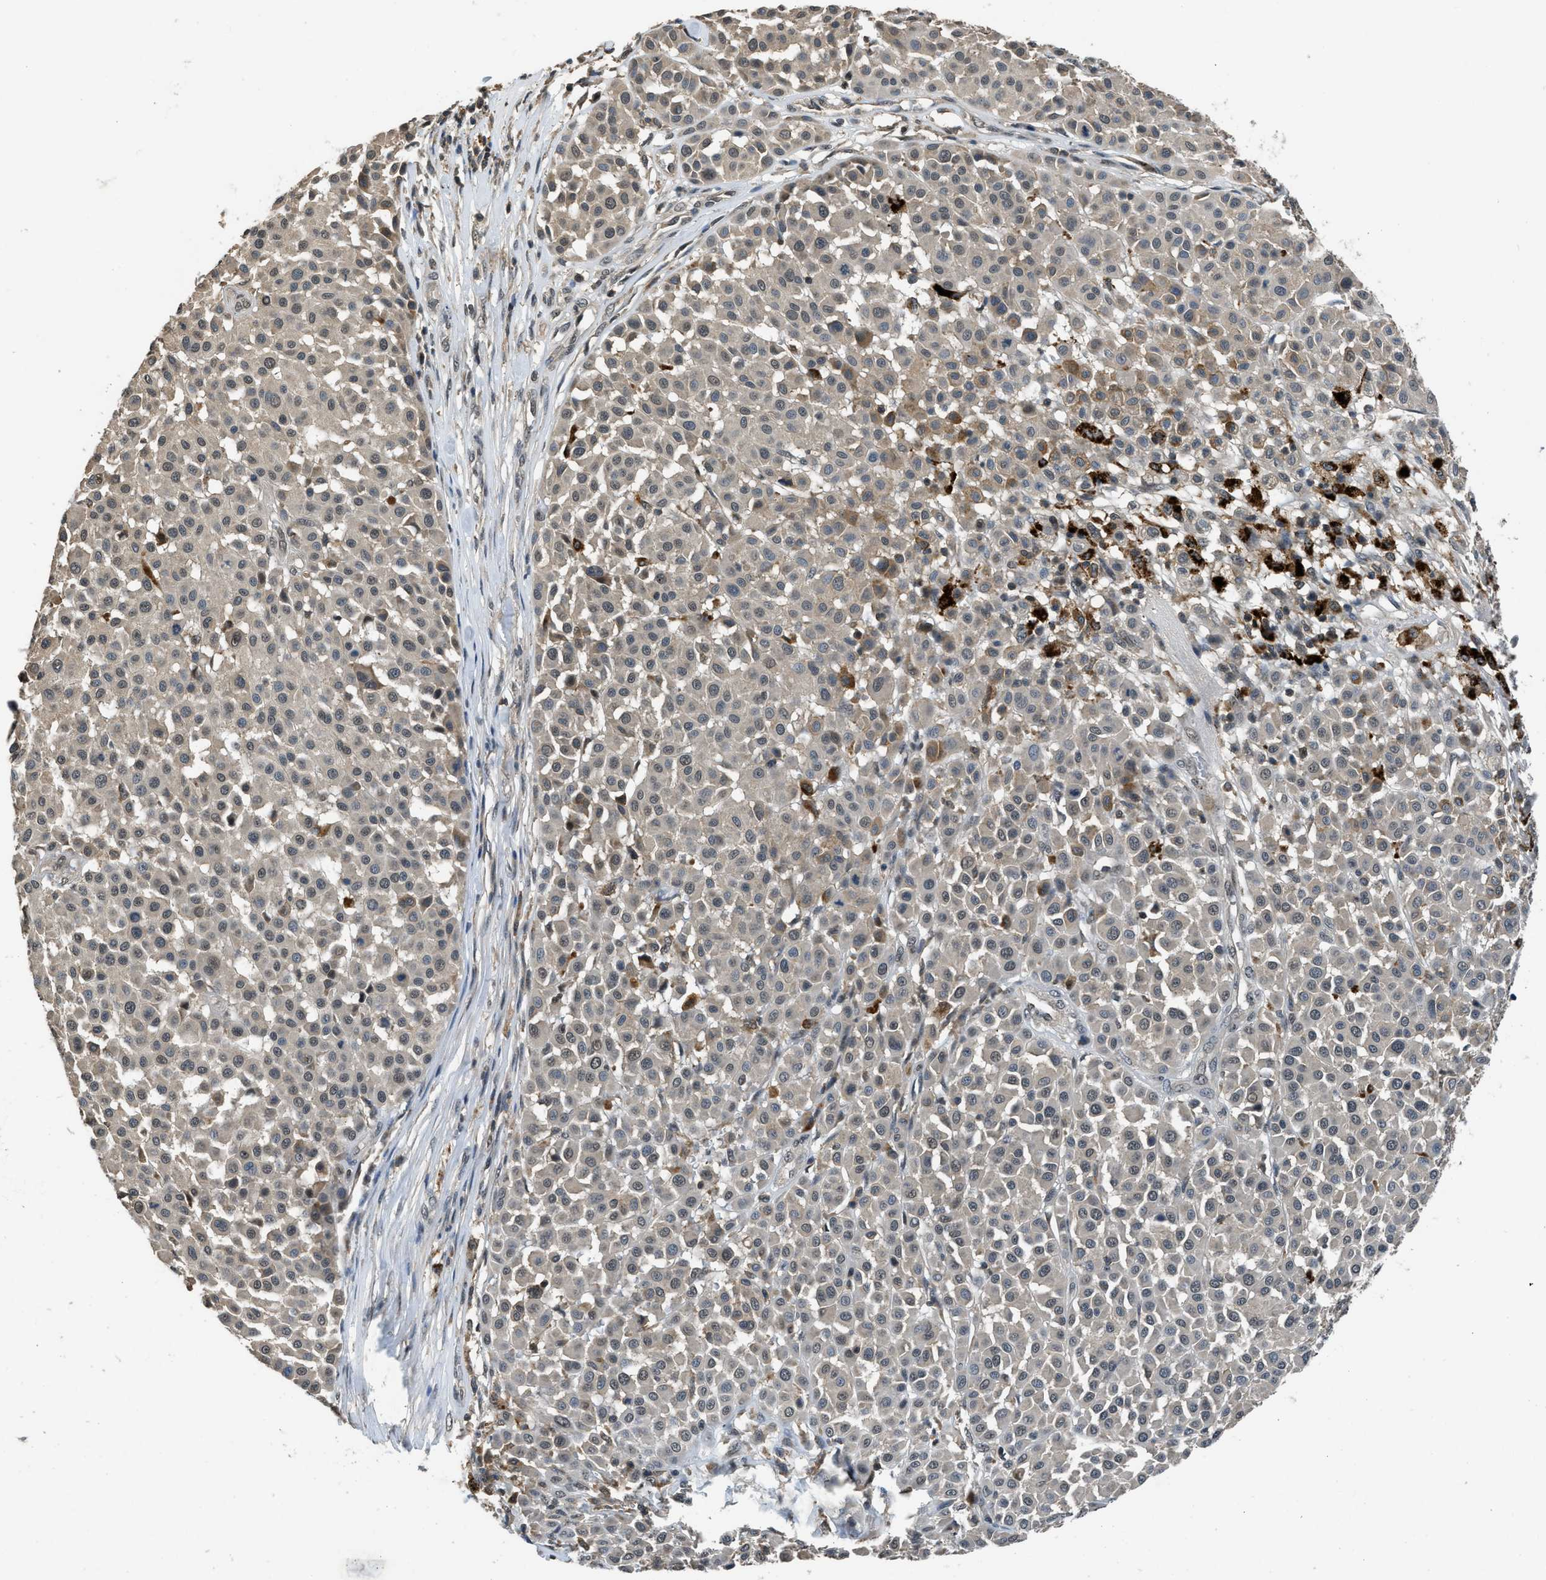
{"staining": {"intensity": "weak", "quantity": "<25%", "location": "cytoplasmic/membranous"}, "tissue": "melanoma", "cell_type": "Tumor cells", "image_type": "cancer", "snomed": [{"axis": "morphology", "description": "Malignant melanoma, Metastatic site"}, {"axis": "topography", "description": "Soft tissue"}], "caption": "Immunohistochemical staining of human malignant melanoma (metastatic site) shows no significant positivity in tumor cells.", "gene": "SLC15A4", "patient": {"sex": "male", "age": 41}}